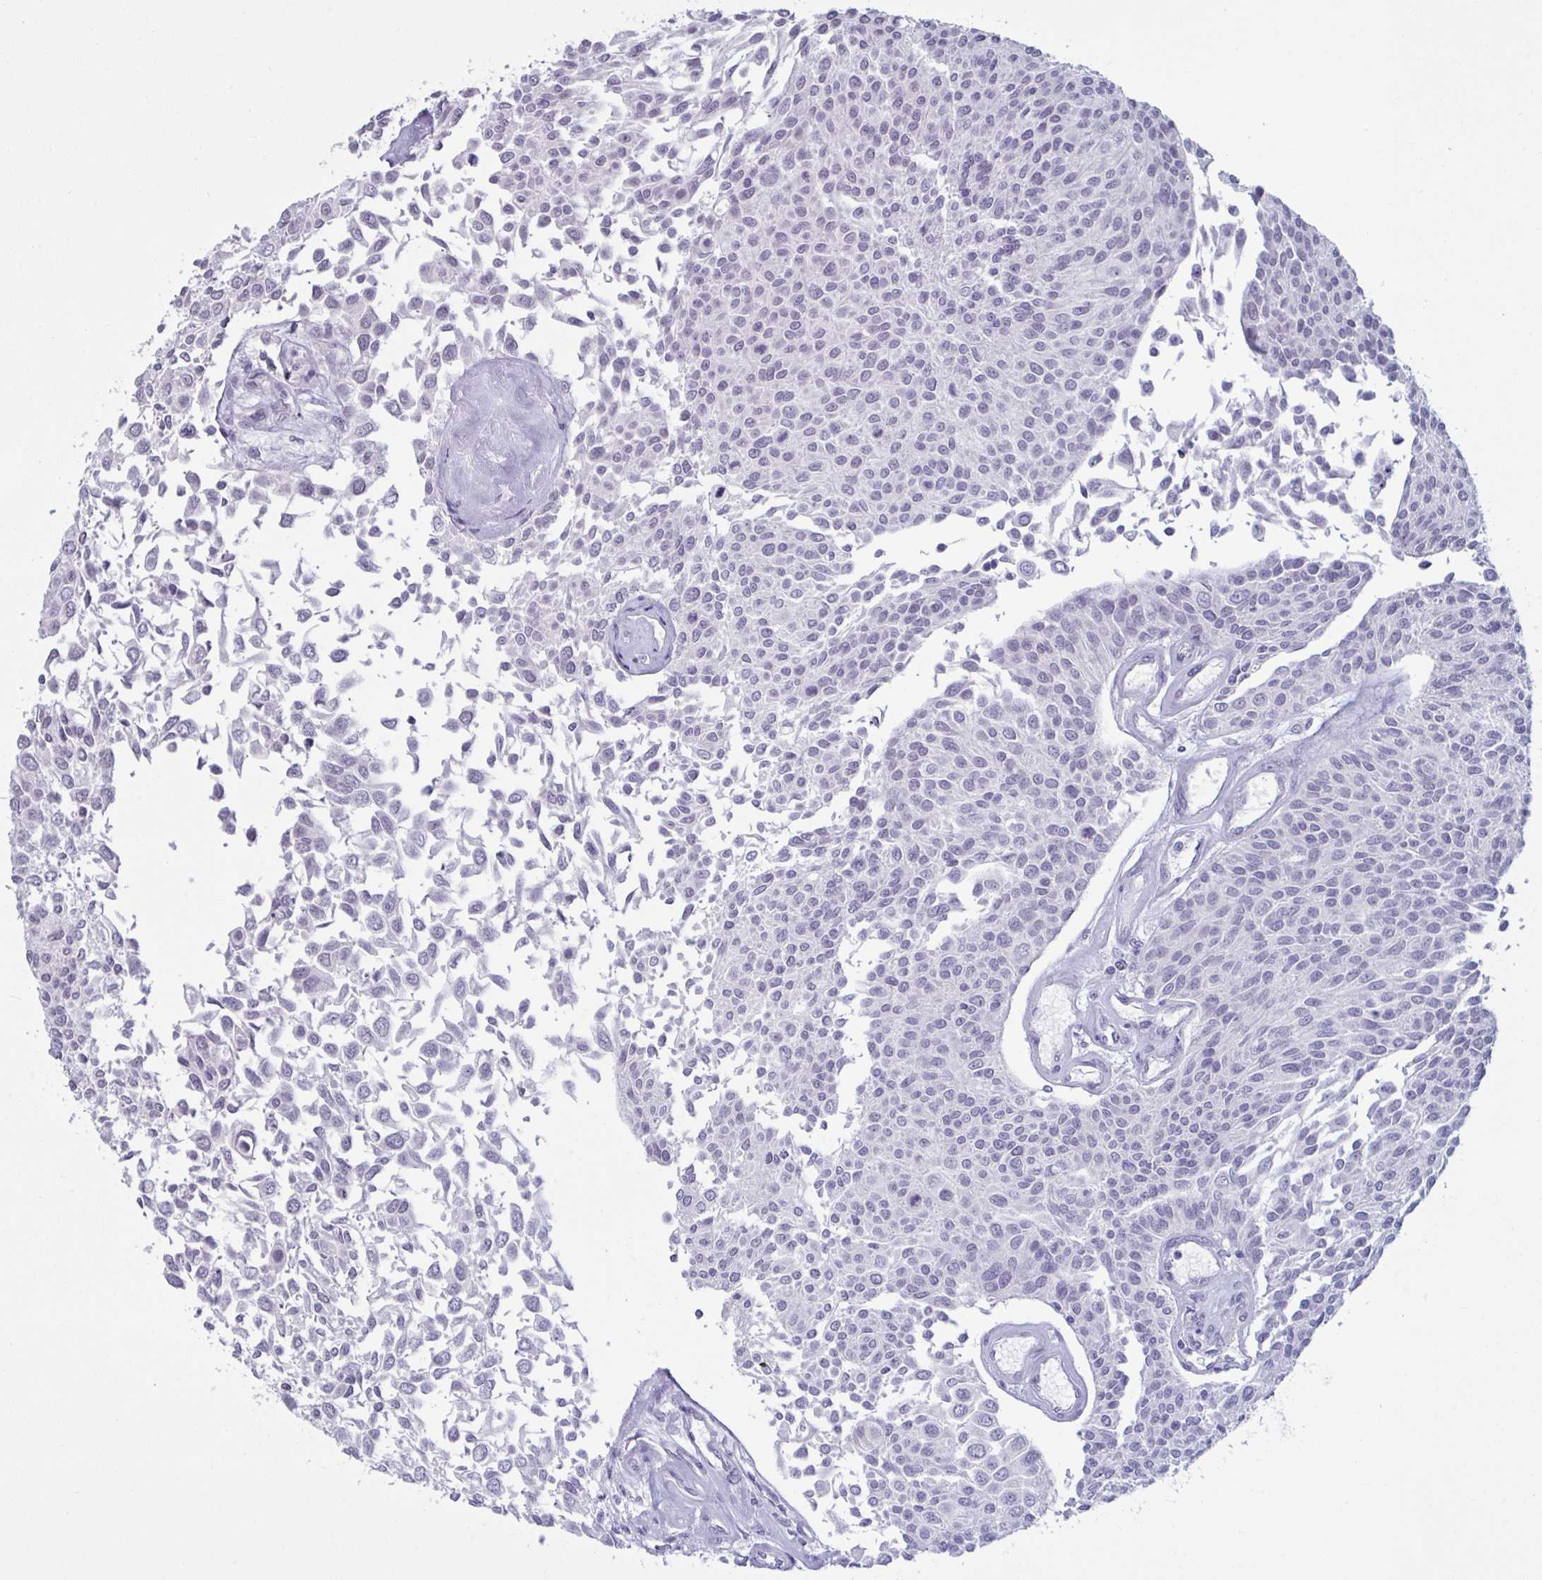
{"staining": {"intensity": "negative", "quantity": "none", "location": "none"}, "tissue": "urothelial cancer", "cell_type": "Tumor cells", "image_type": "cancer", "snomed": [{"axis": "morphology", "description": "Urothelial carcinoma, NOS"}, {"axis": "topography", "description": "Urinary bladder"}], "caption": "This is a image of immunohistochemistry staining of urothelial cancer, which shows no expression in tumor cells.", "gene": "TBC1D4", "patient": {"sex": "male", "age": 55}}